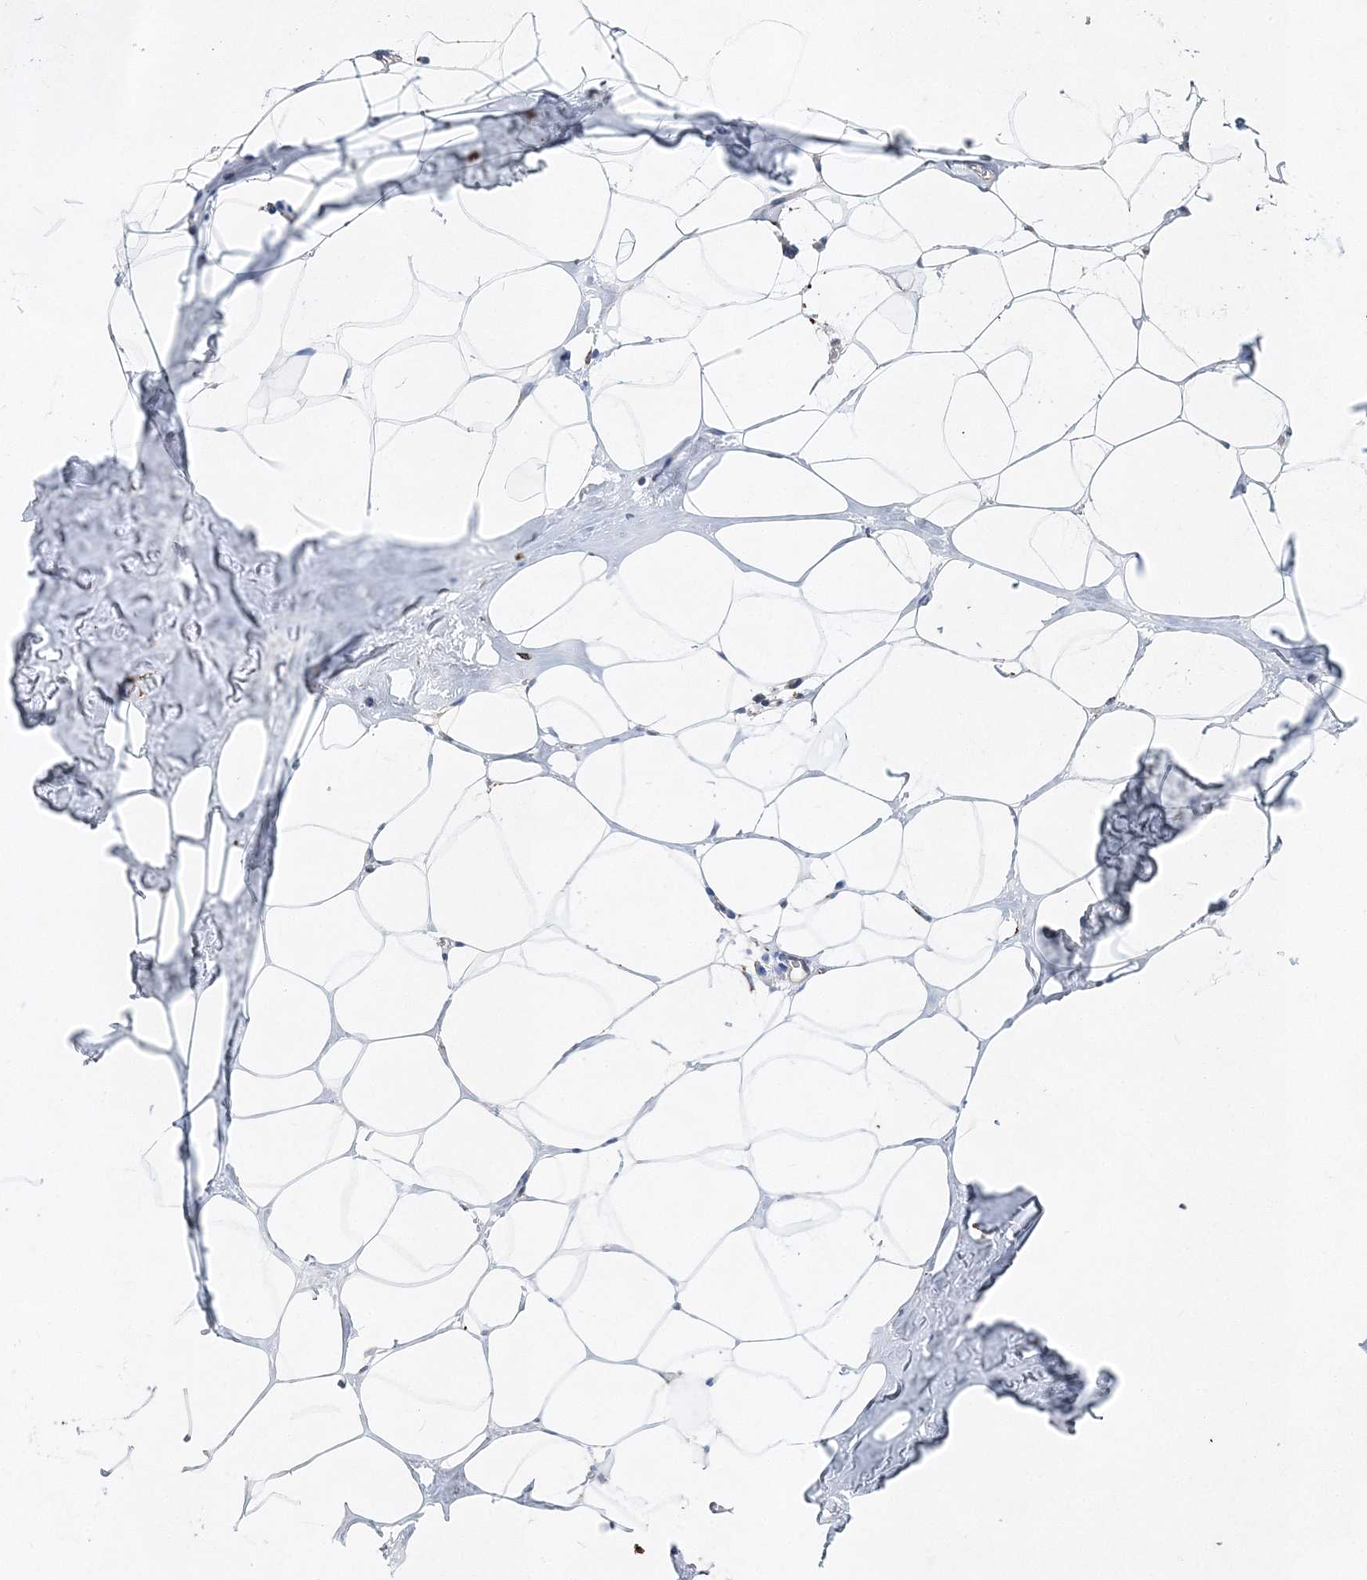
{"staining": {"intensity": "weak", "quantity": "25%-75%", "location": "cytoplasmic/membranous"}, "tissue": "adipose tissue", "cell_type": "Adipocytes", "image_type": "normal", "snomed": [{"axis": "morphology", "description": "Normal tissue, NOS"}, {"axis": "morphology", "description": "Fibrosis, NOS"}, {"axis": "topography", "description": "Breast"}, {"axis": "topography", "description": "Adipose tissue"}], "caption": "This histopathology image displays immunohistochemistry (IHC) staining of benign adipose tissue, with low weak cytoplasmic/membranous expression in about 25%-75% of adipocytes.", "gene": "C3orf38", "patient": {"sex": "female", "age": 39}}